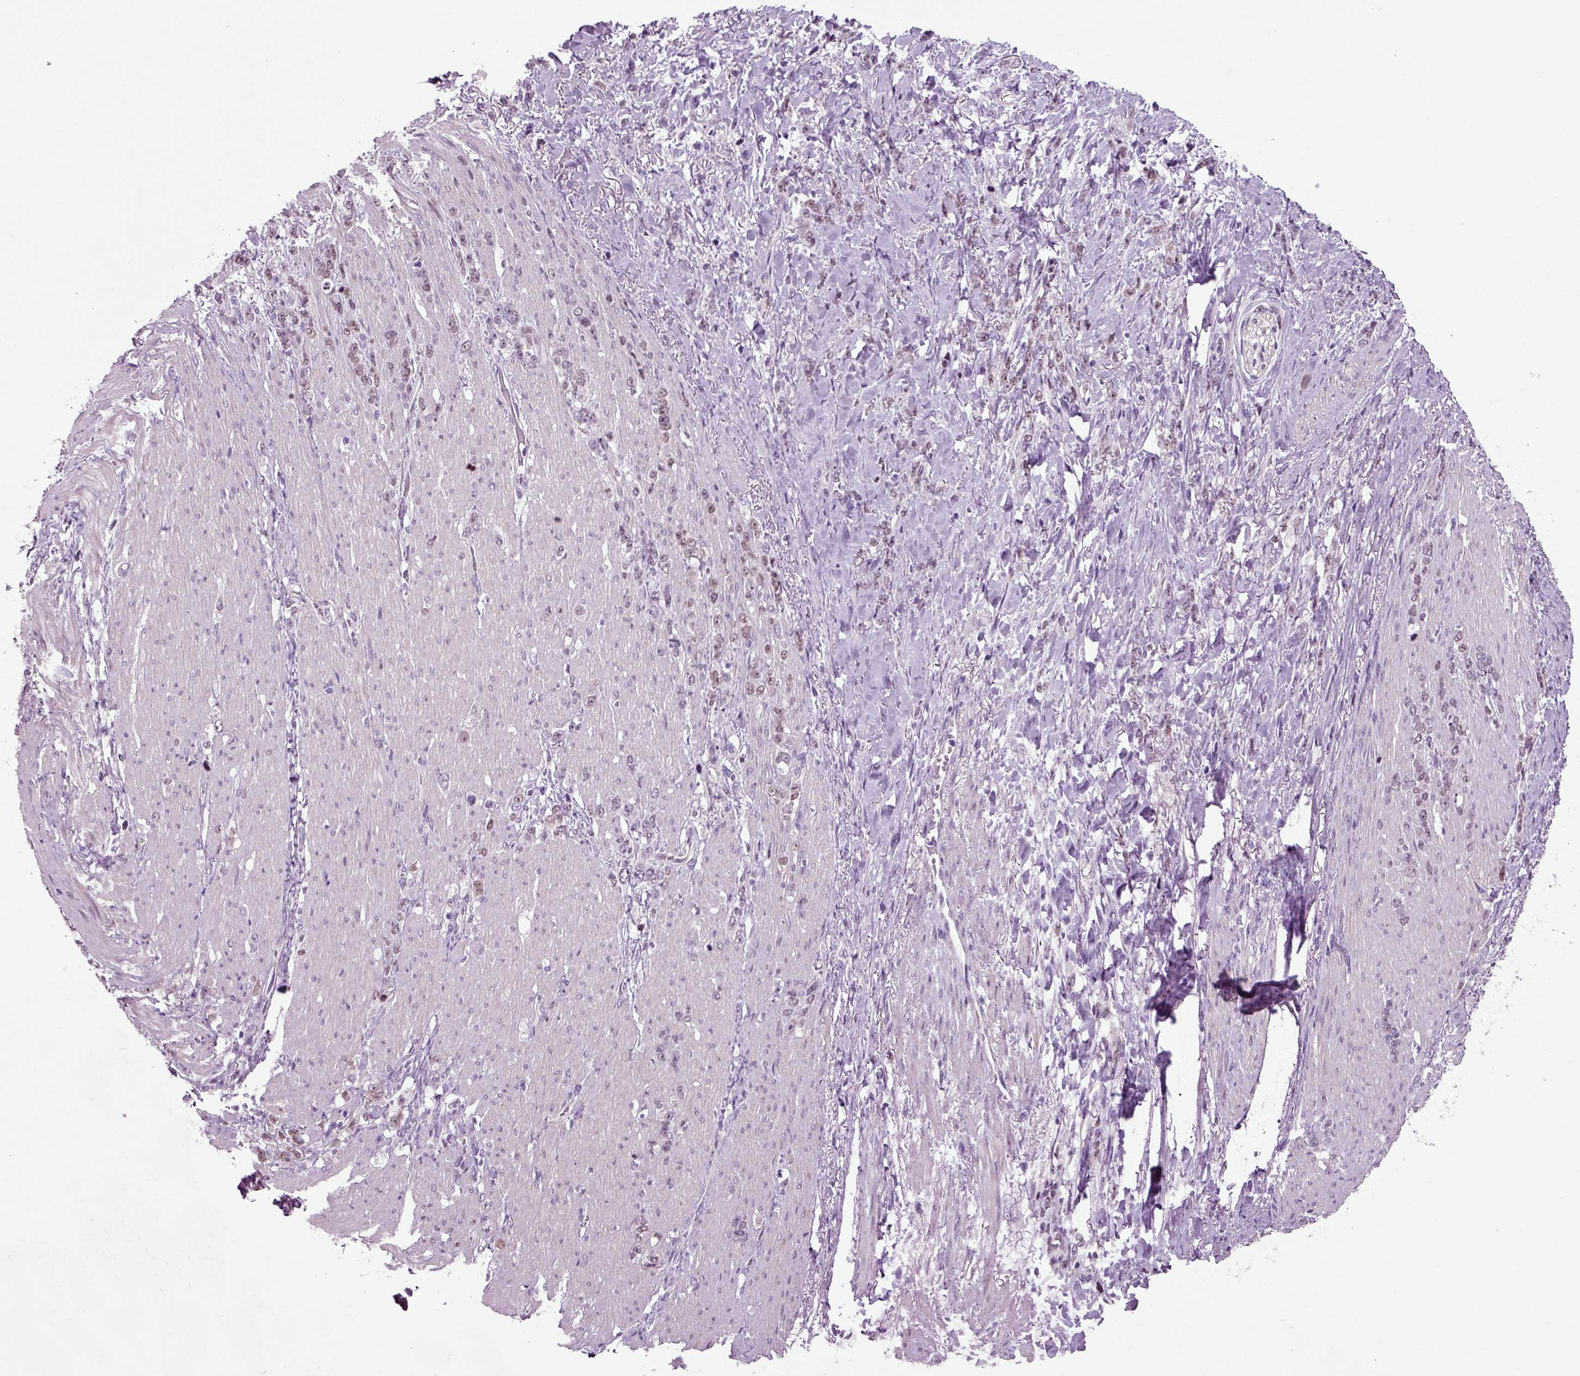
{"staining": {"intensity": "weak", "quantity": "<25%", "location": "nuclear"}, "tissue": "stomach cancer", "cell_type": "Tumor cells", "image_type": "cancer", "snomed": [{"axis": "morphology", "description": "Adenocarcinoma, NOS"}, {"axis": "topography", "description": "Stomach, lower"}], "caption": "This is a micrograph of immunohistochemistry (IHC) staining of stomach cancer (adenocarcinoma), which shows no staining in tumor cells. (DAB (3,3'-diaminobenzidine) IHC with hematoxylin counter stain).", "gene": "ARID3A", "patient": {"sex": "male", "age": 88}}